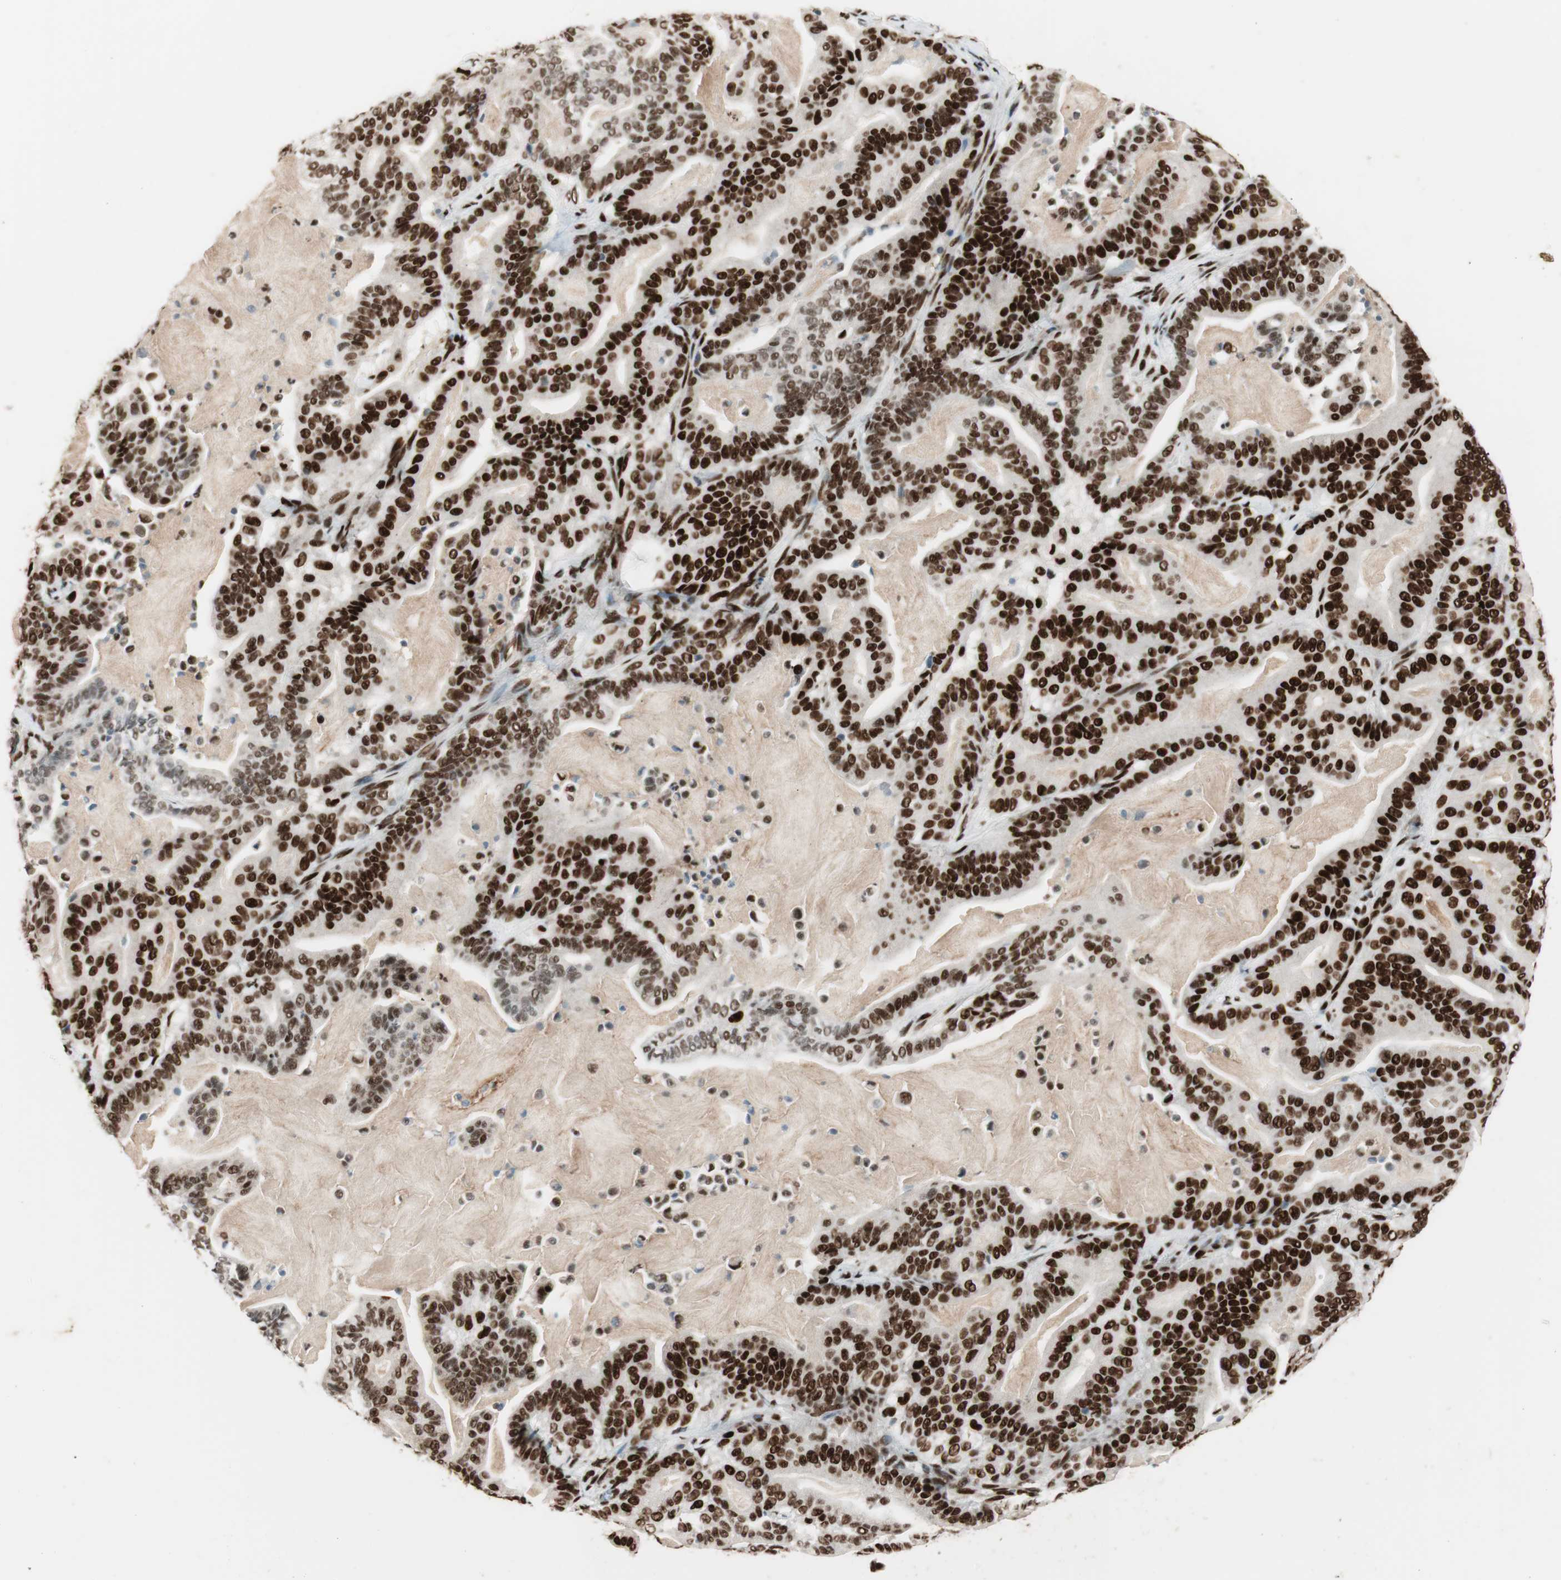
{"staining": {"intensity": "strong", "quantity": ">75%", "location": "nuclear"}, "tissue": "pancreatic cancer", "cell_type": "Tumor cells", "image_type": "cancer", "snomed": [{"axis": "morphology", "description": "Adenocarcinoma, NOS"}, {"axis": "topography", "description": "Pancreas"}], "caption": "Tumor cells reveal high levels of strong nuclear expression in approximately >75% of cells in human pancreatic adenocarcinoma.", "gene": "PSME3", "patient": {"sex": "male", "age": 63}}